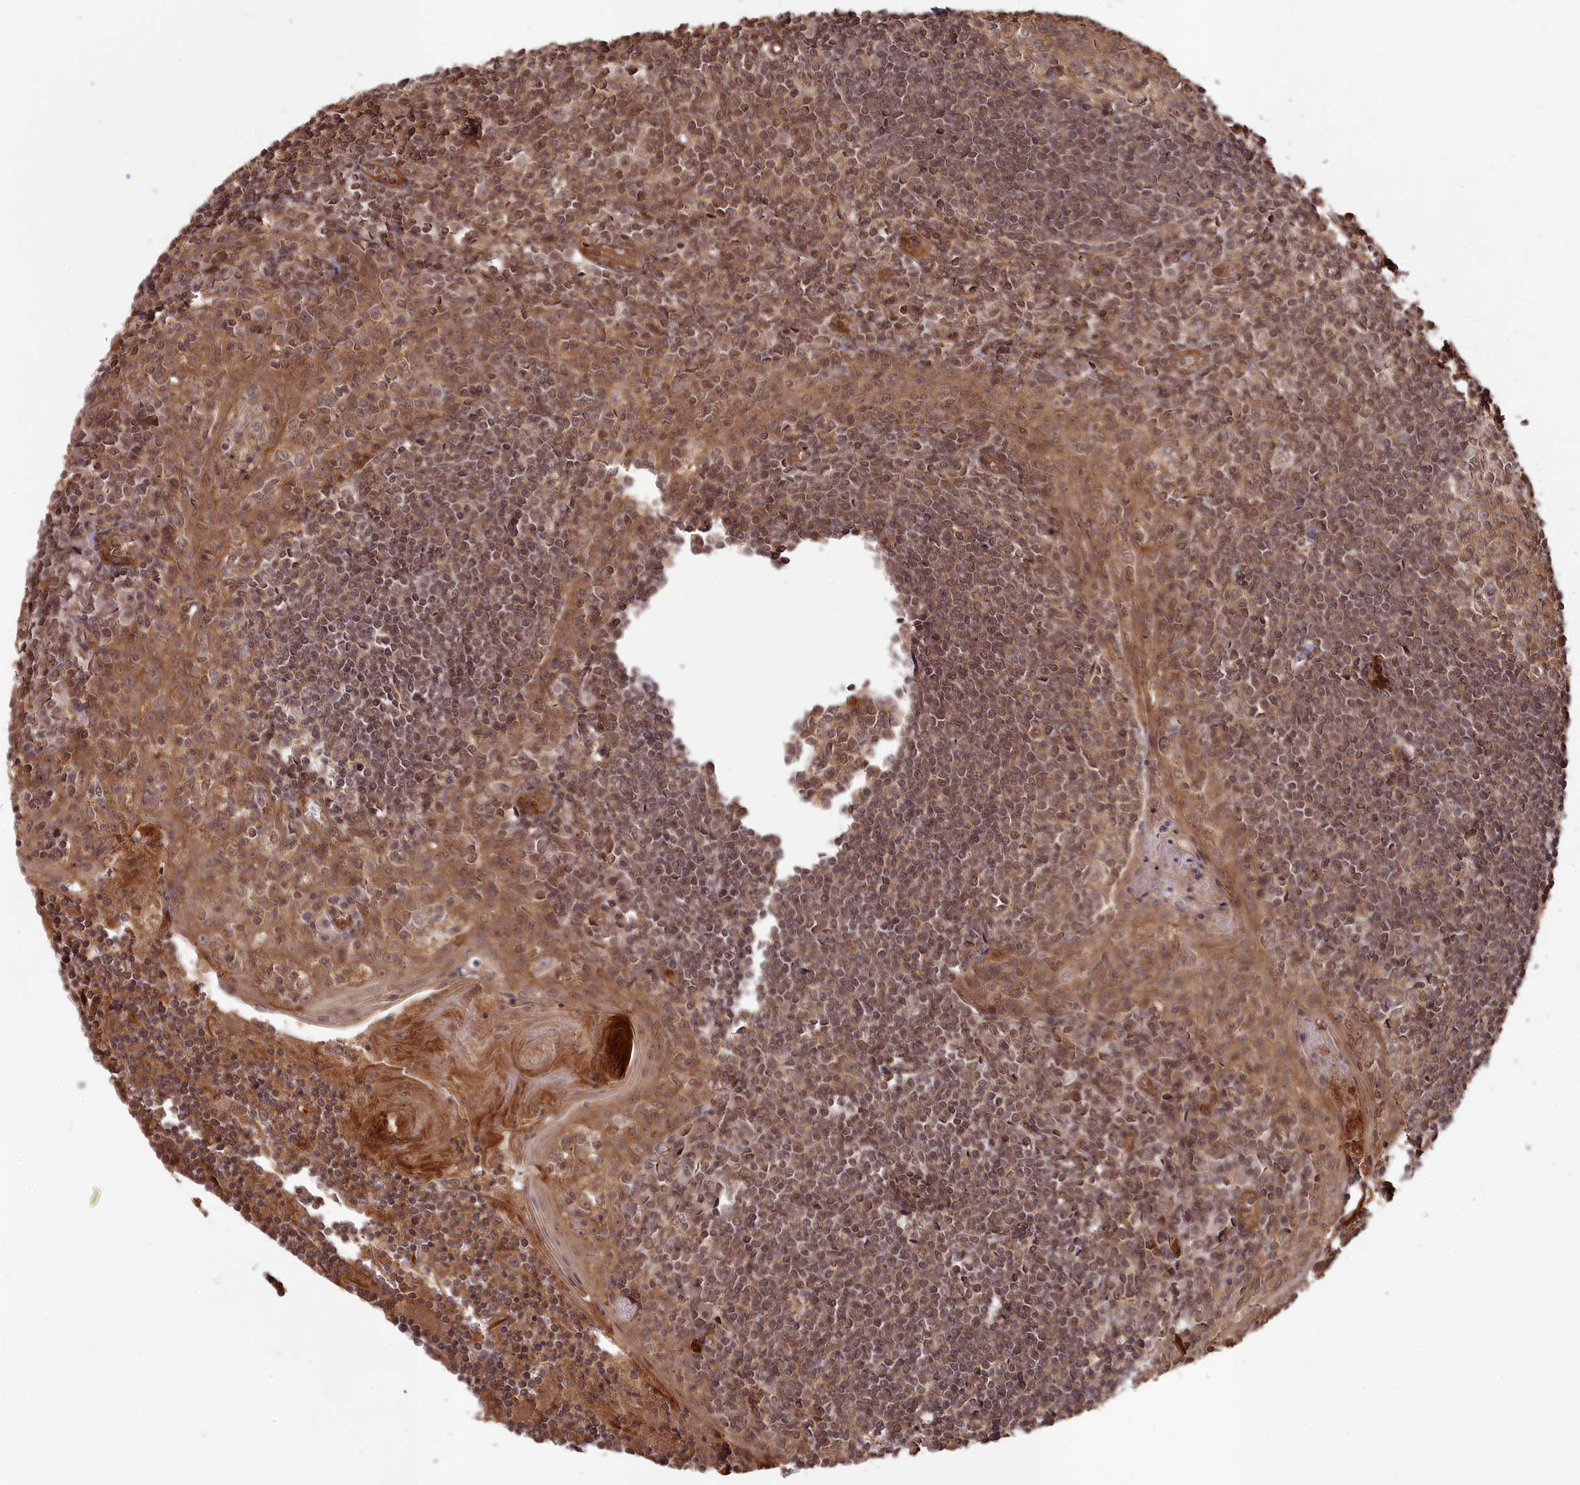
{"staining": {"intensity": "moderate", "quantity": ">75%", "location": "cytoplasmic/membranous,nuclear"}, "tissue": "tonsil", "cell_type": "Germinal center cells", "image_type": "normal", "snomed": [{"axis": "morphology", "description": "Normal tissue, NOS"}, {"axis": "topography", "description": "Tonsil"}], "caption": "Human tonsil stained for a protein (brown) exhibits moderate cytoplasmic/membranous,nuclear positive positivity in about >75% of germinal center cells.", "gene": "CCDC174", "patient": {"sex": "male", "age": 27}}